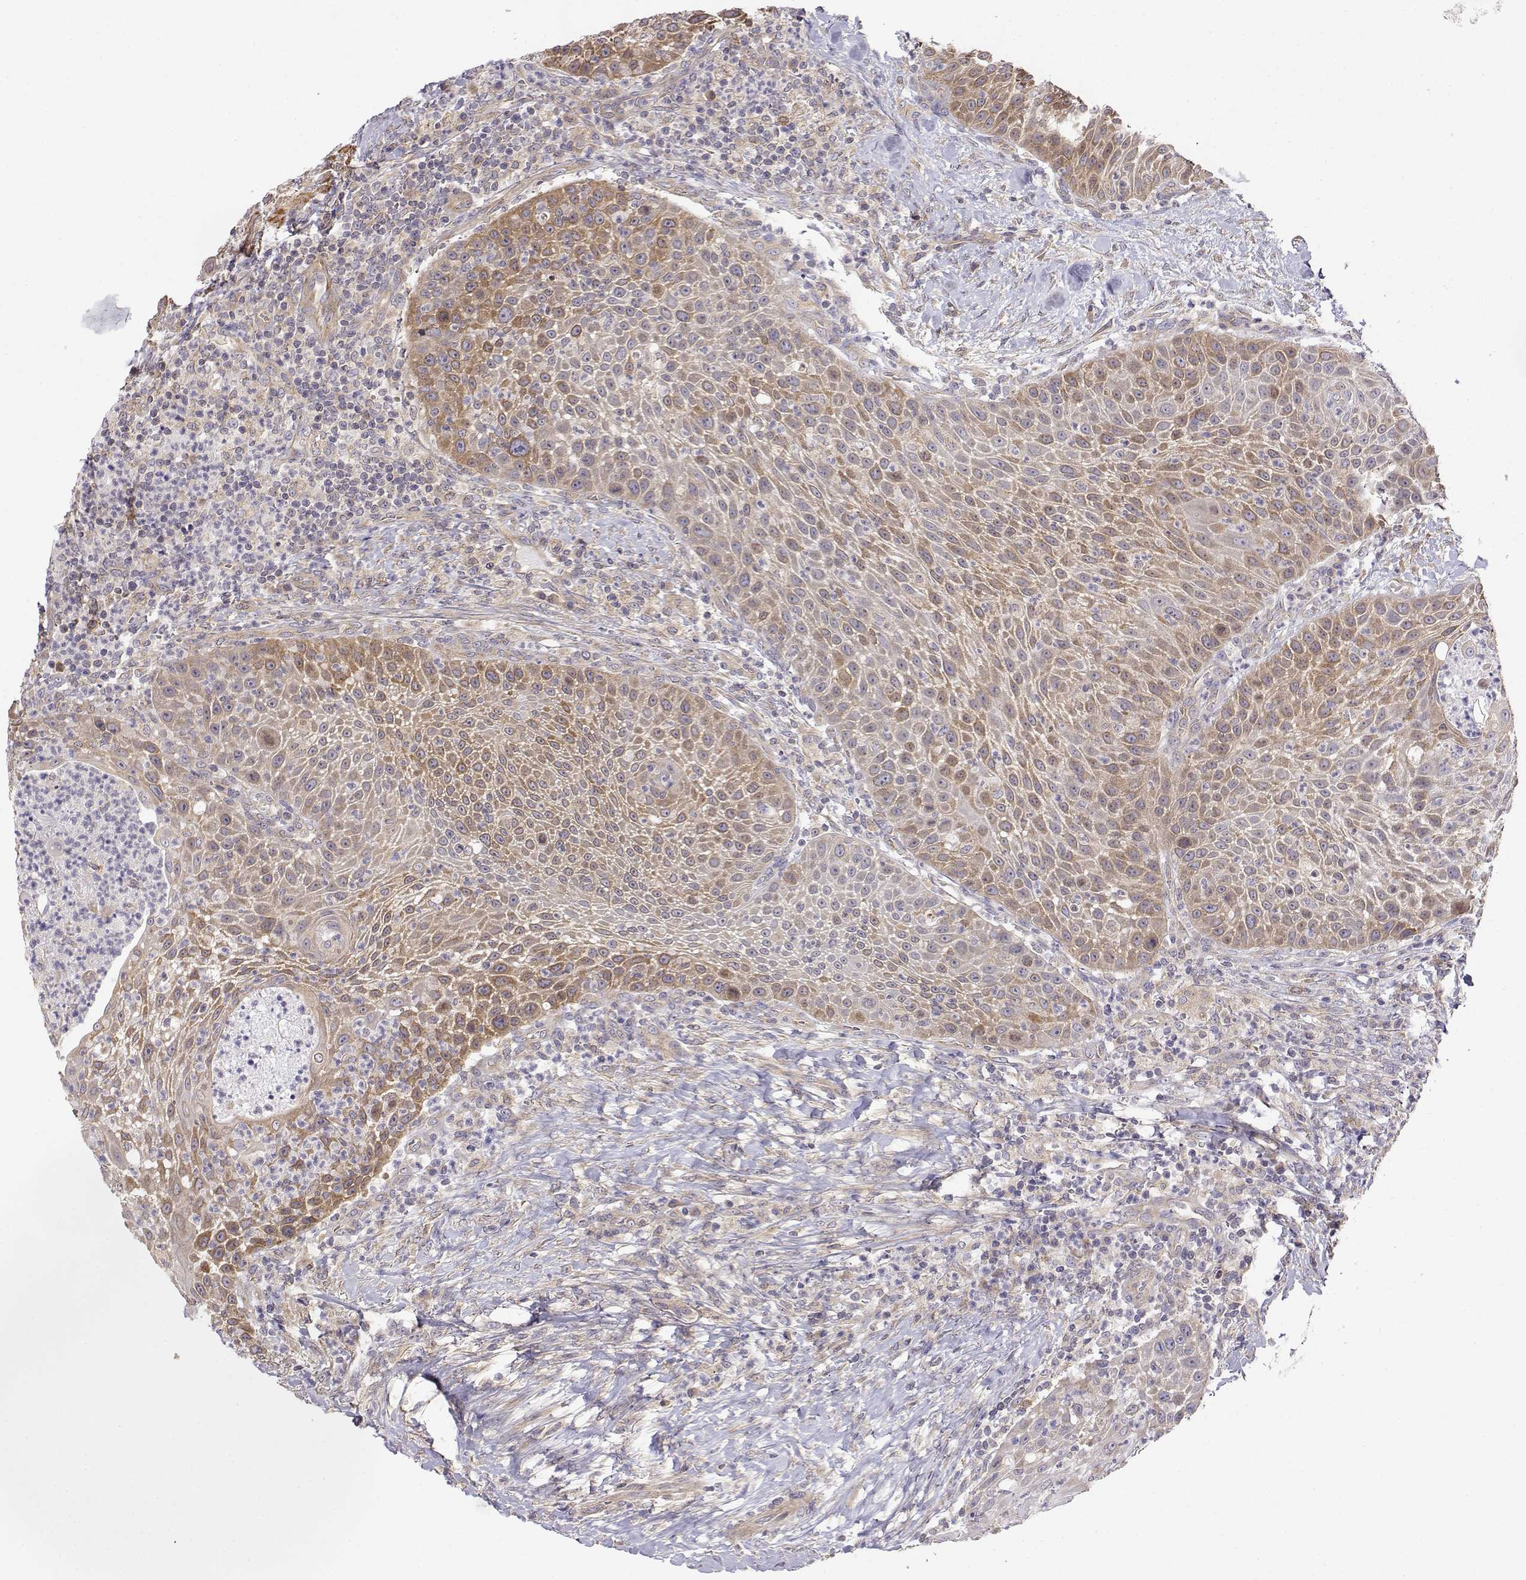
{"staining": {"intensity": "moderate", "quantity": ">75%", "location": "cytoplasmic/membranous"}, "tissue": "head and neck cancer", "cell_type": "Tumor cells", "image_type": "cancer", "snomed": [{"axis": "morphology", "description": "Squamous cell carcinoma, NOS"}, {"axis": "topography", "description": "Head-Neck"}], "caption": "Head and neck cancer stained with immunohistochemistry exhibits moderate cytoplasmic/membranous positivity in about >75% of tumor cells.", "gene": "PAIP1", "patient": {"sex": "male", "age": 69}}